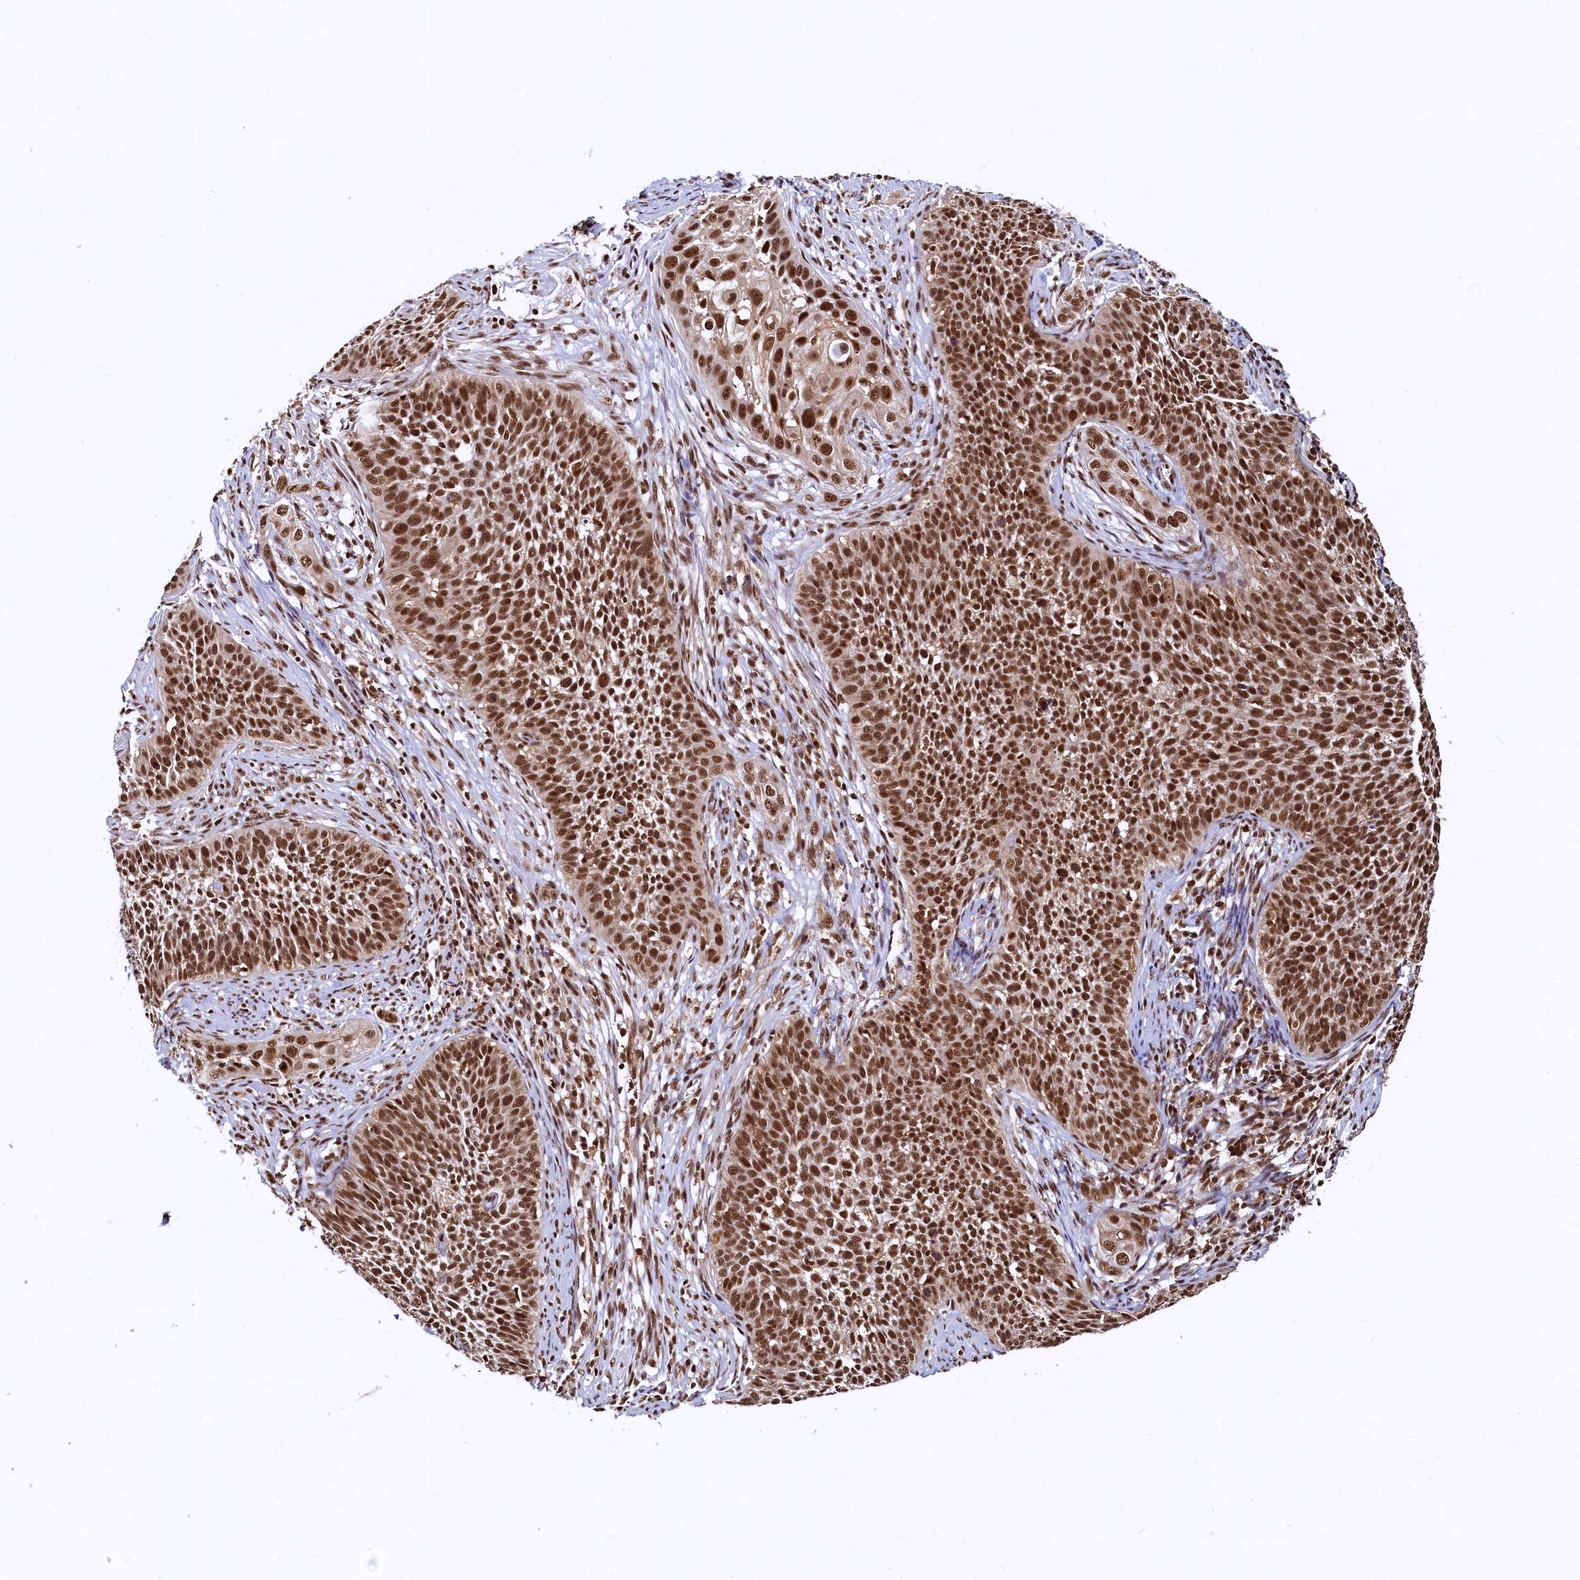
{"staining": {"intensity": "strong", "quantity": ">75%", "location": "nuclear"}, "tissue": "cervical cancer", "cell_type": "Tumor cells", "image_type": "cancer", "snomed": [{"axis": "morphology", "description": "Squamous cell carcinoma, NOS"}, {"axis": "topography", "description": "Cervix"}], "caption": "The immunohistochemical stain labels strong nuclear staining in tumor cells of squamous cell carcinoma (cervical) tissue.", "gene": "RSRC2", "patient": {"sex": "female", "age": 34}}